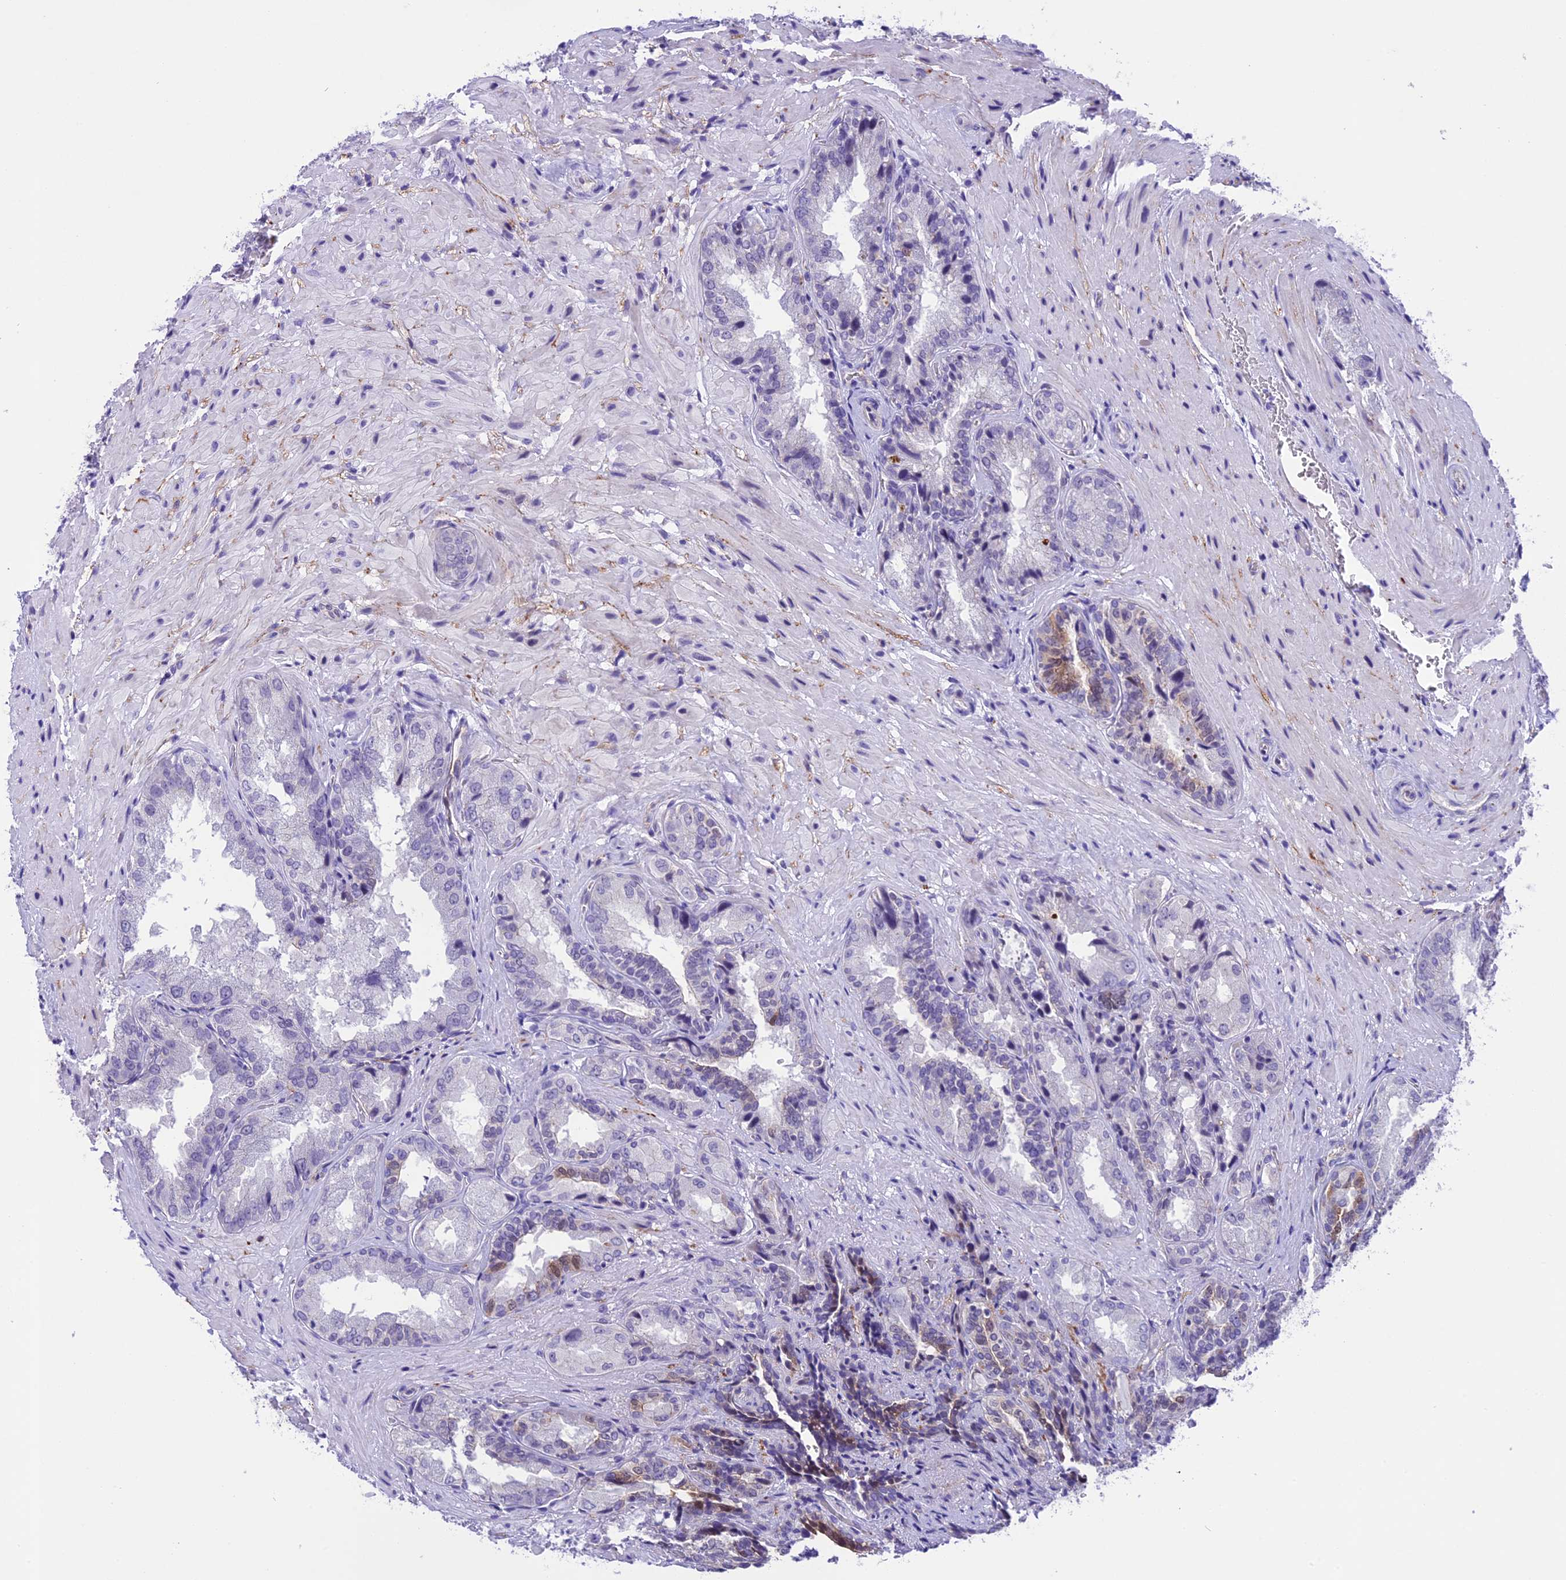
{"staining": {"intensity": "negative", "quantity": "none", "location": "none"}, "tissue": "seminal vesicle", "cell_type": "Glandular cells", "image_type": "normal", "snomed": [{"axis": "morphology", "description": "Normal tissue, NOS"}, {"axis": "topography", "description": "Seminal veicle"}, {"axis": "topography", "description": "Peripheral nerve tissue"}], "caption": "An IHC image of benign seminal vesicle is shown. There is no staining in glandular cells of seminal vesicle.", "gene": "PRR15", "patient": {"sex": "male", "age": 63}}